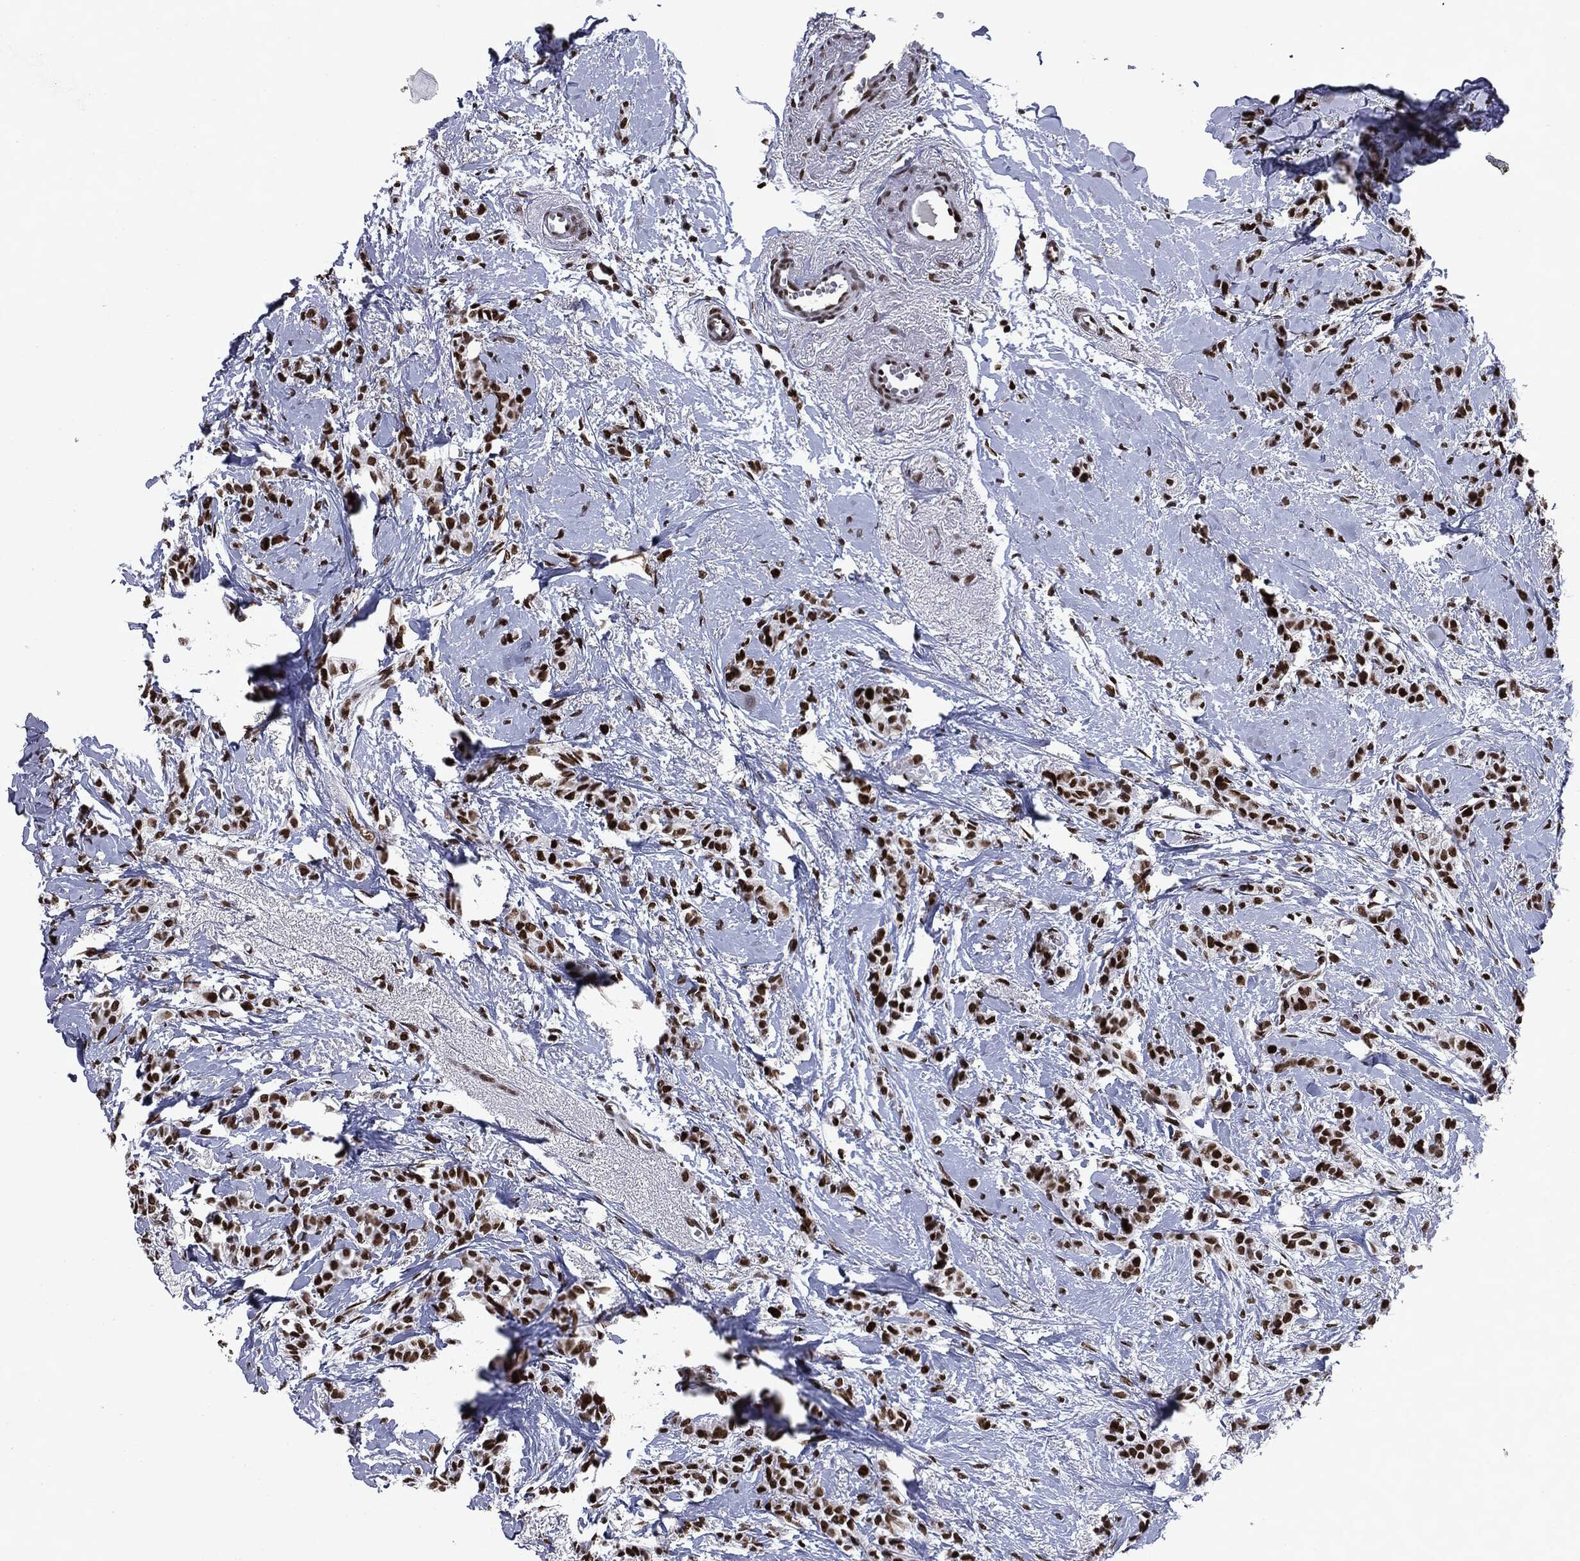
{"staining": {"intensity": "strong", "quantity": ">75%", "location": "nuclear"}, "tissue": "breast cancer", "cell_type": "Tumor cells", "image_type": "cancer", "snomed": [{"axis": "morphology", "description": "Duct carcinoma"}, {"axis": "topography", "description": "Breast"}], "caption": "A brown stain highlights strong nuclear positivity of a protein in intraductal carcinoma (breast) tumor cells.", "gene": "MSH2", "patient": {"sex": "female", "age": 85}}